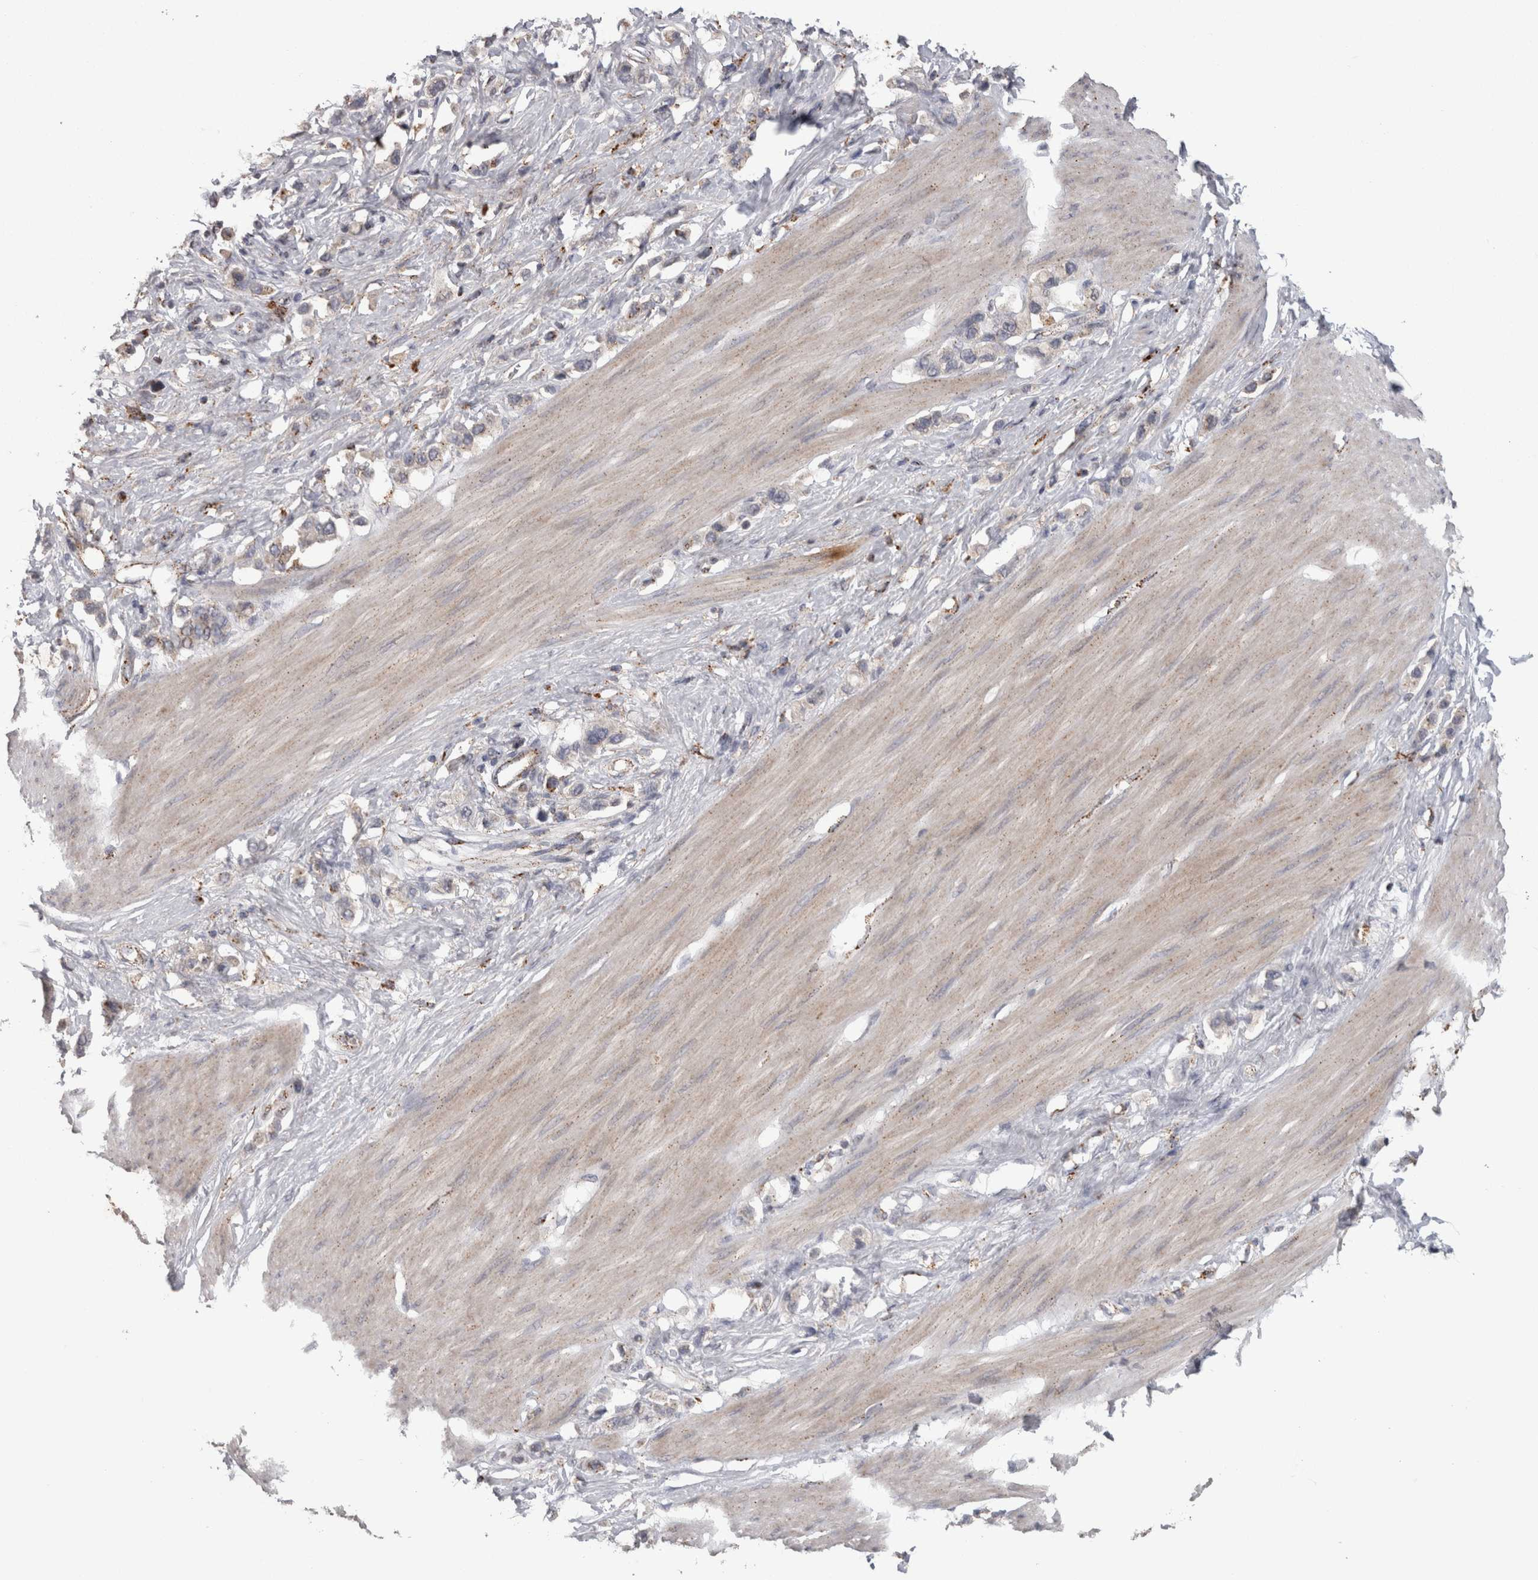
{"staining": {"intensity": "negative", "quantity": "none", "location": "none"}, "tissue": "stomach cancer", "cell_type": "Tumor cells", "image_type": "cancer", "snomed": [{"axis": "morphology", "description": "Adenocarcinoma, NOS"}, {"axis": "topography", "description": "Stomach"}], "caption": "High power microscopy photomicrograph of an IHC micrograph of stomach cancer, revealing no significant staining in tumor cells.", "gene": "CTSZ", "patient": {"sex": "female", "age": 65}}